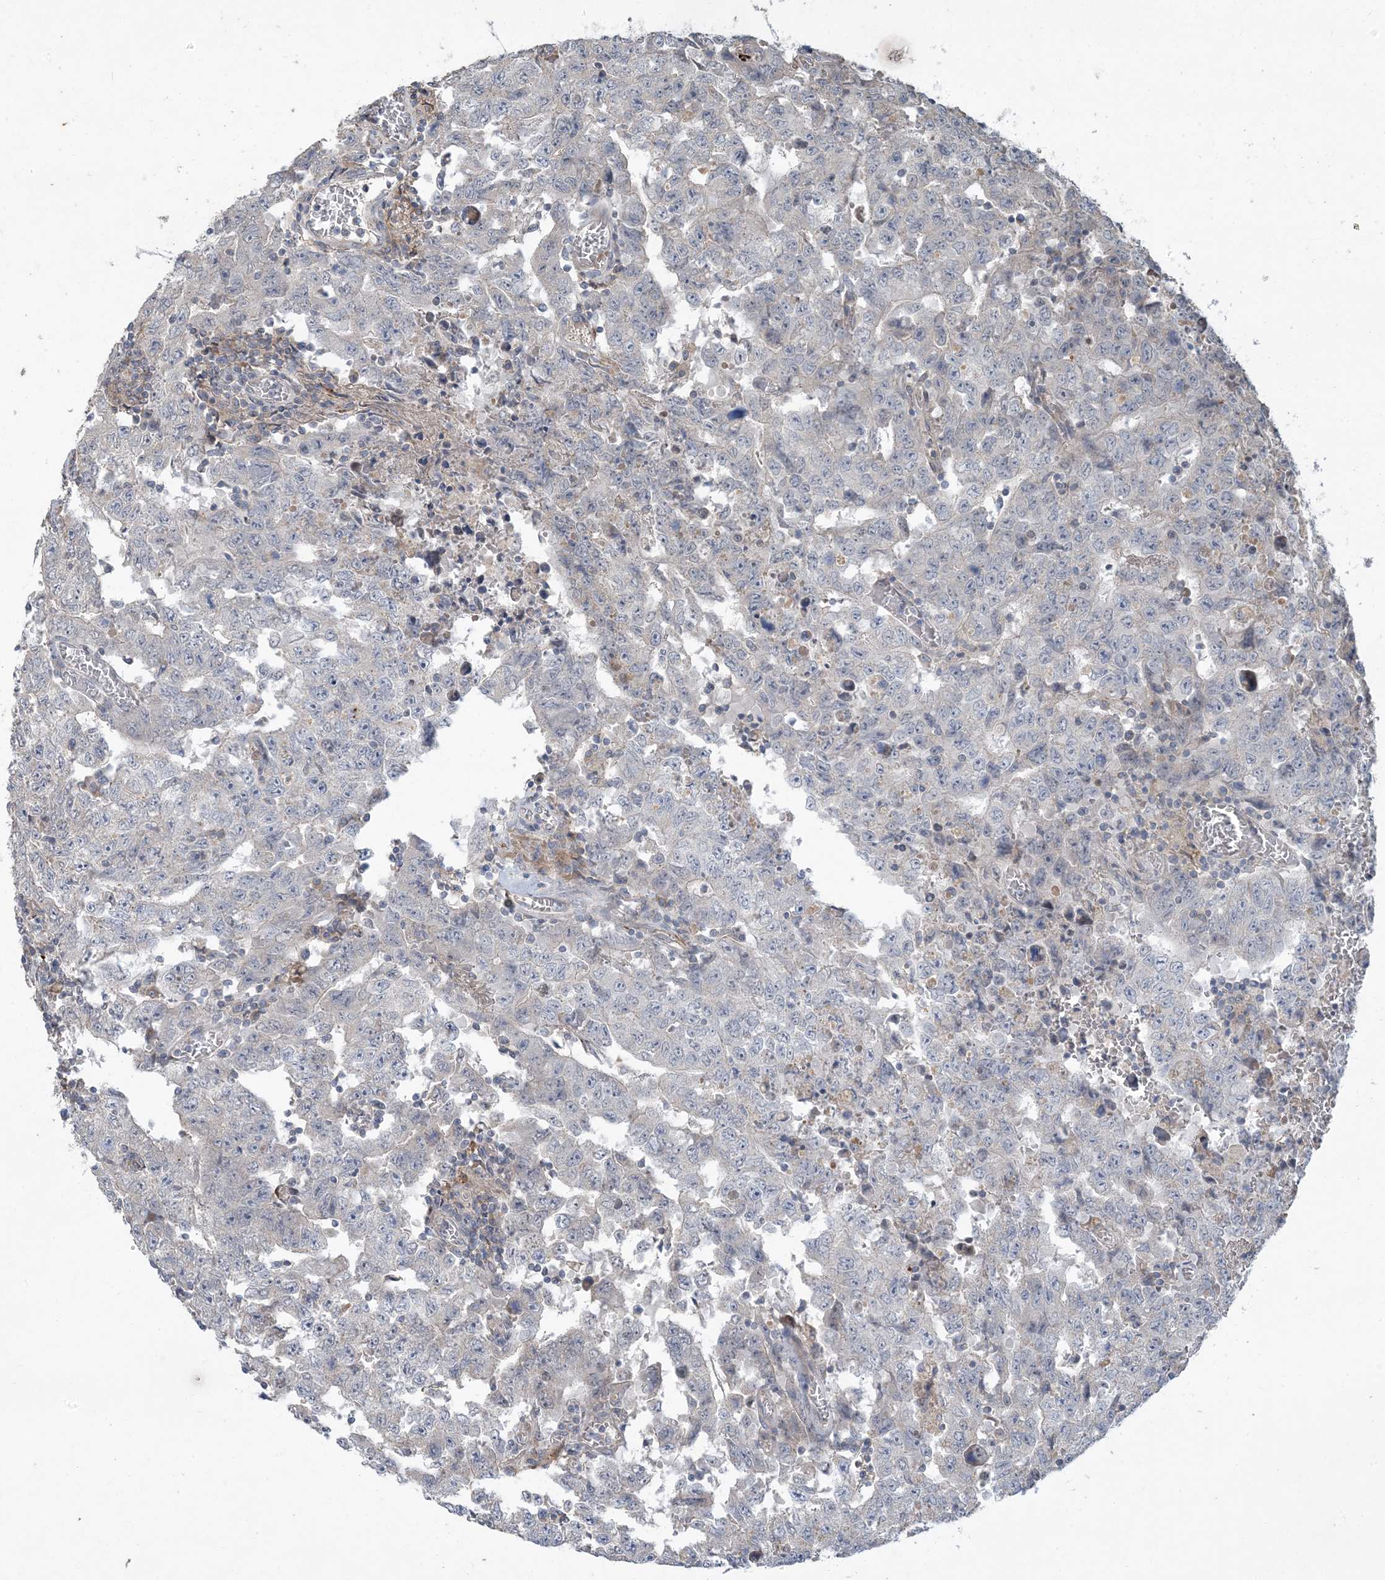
{"staining": {"intensity": "negative", "quantity": "none", "location": "none"}, "tissue": "testis cancer", "cell_type": "Tumor cells", "image_type": "cancer", "snomed": [{"axis": "morphology", "description": "Carcinoma, Embryonal, NOS"}, {"axis": "topography", "description": "Testis"}], "caption": "Protein analysis of embryonal carcinoma (testis) demonstrates no significant positivity in tumor cells.", "gene": "LTN1", "patient": {"sex": "male", "age": 26}}